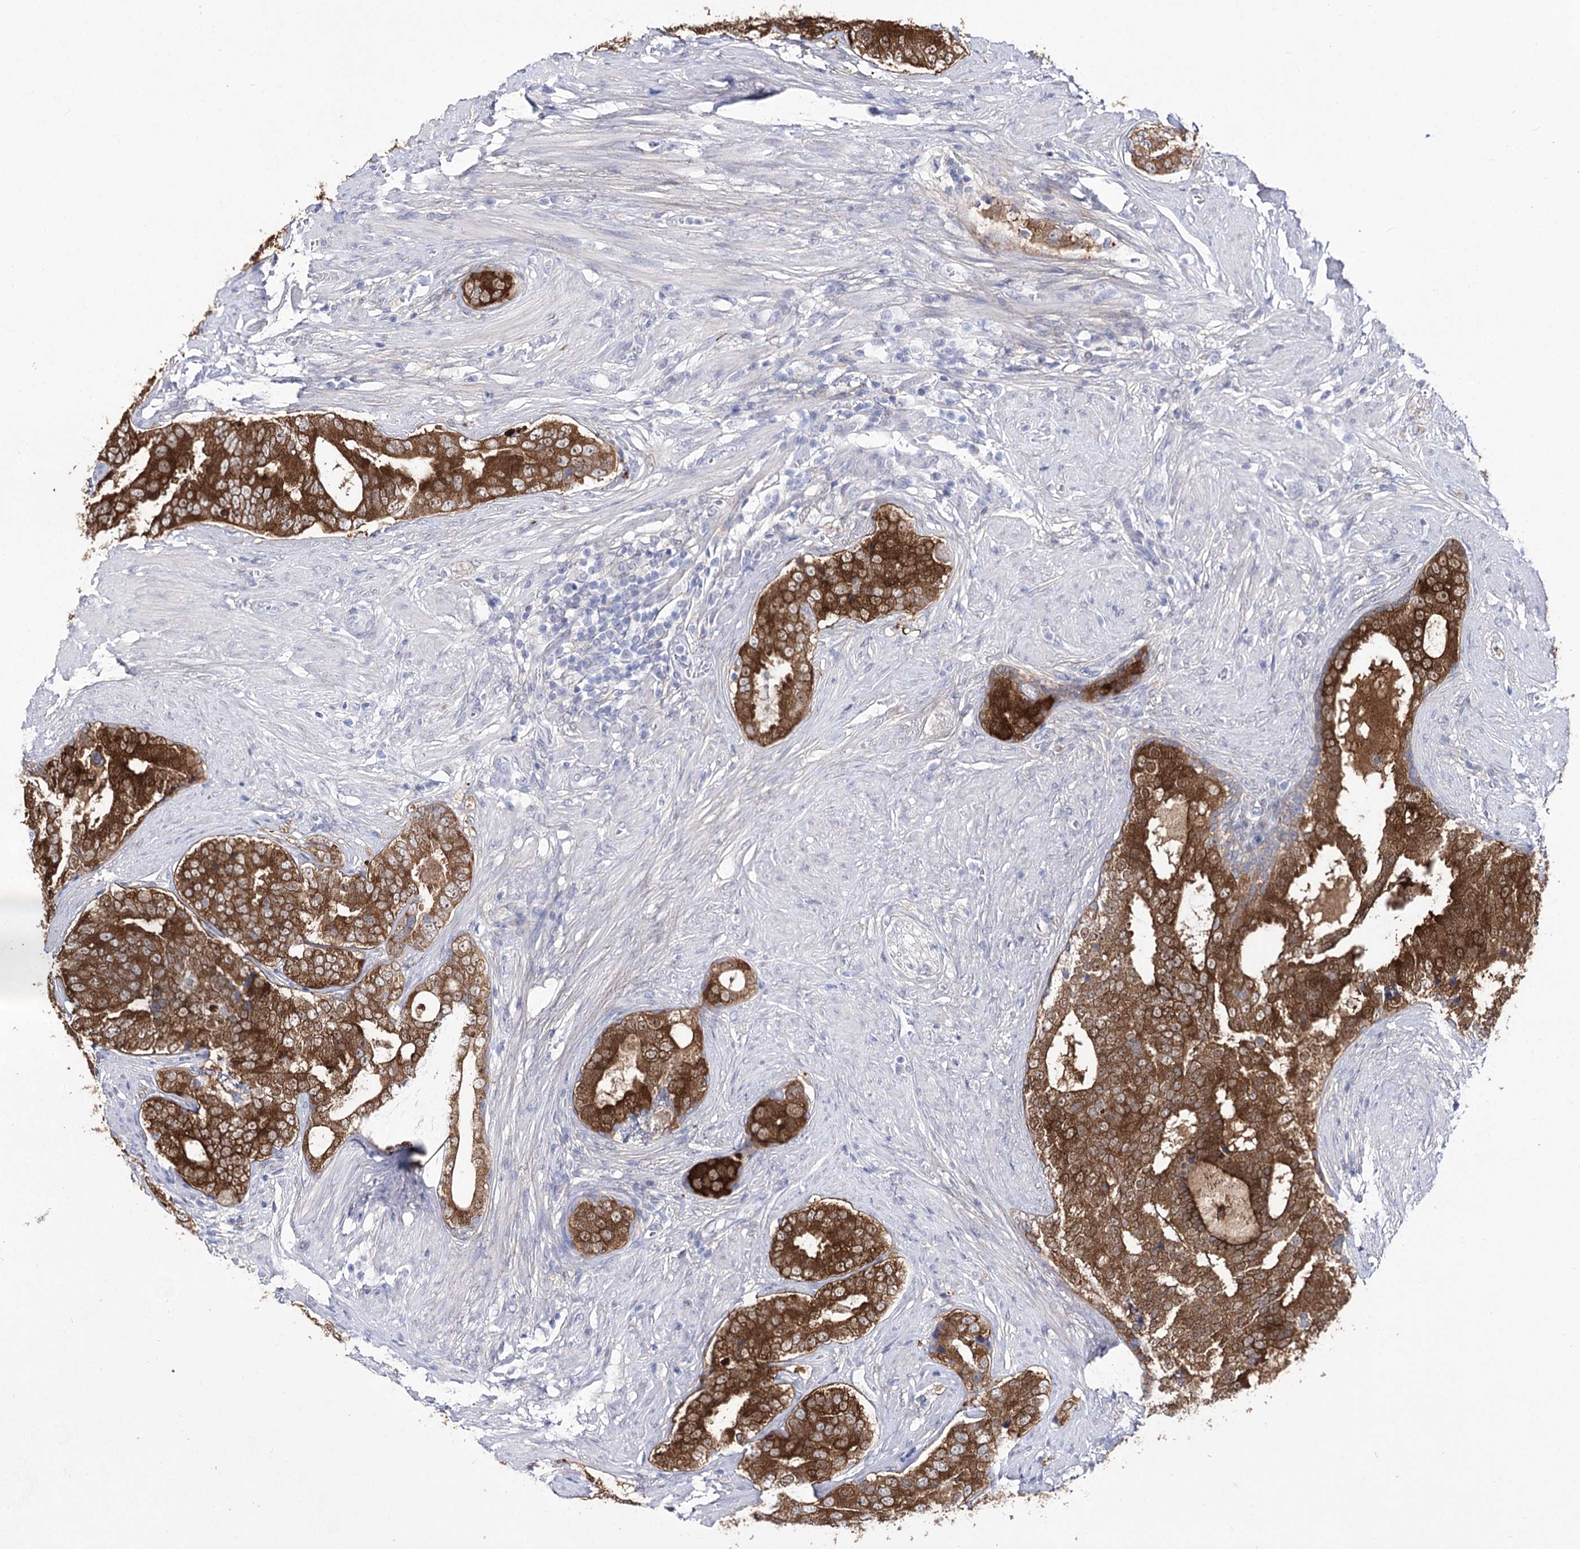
{"staining": {"intensity": "strong", "quantity": ">75%", "location": "cytoplasmic/membranous"}, "tissue": "prostate cancer", "cell_type": "Tumor cells", "image_type": "cancer", "snomed": [{"axis": "morphology", "description": "Adenocarcinoma, High grade"}, {"axis": "topography", "description": "Prostate"}], "caption": "Strong cytoplasmic/membranous protein positivity is seen in about >75% of tumor cells in prostate cancer (high-grade adenocarcinoma).", "gene": "UGDH", "patient": {"sex": "male", "age": 56}}